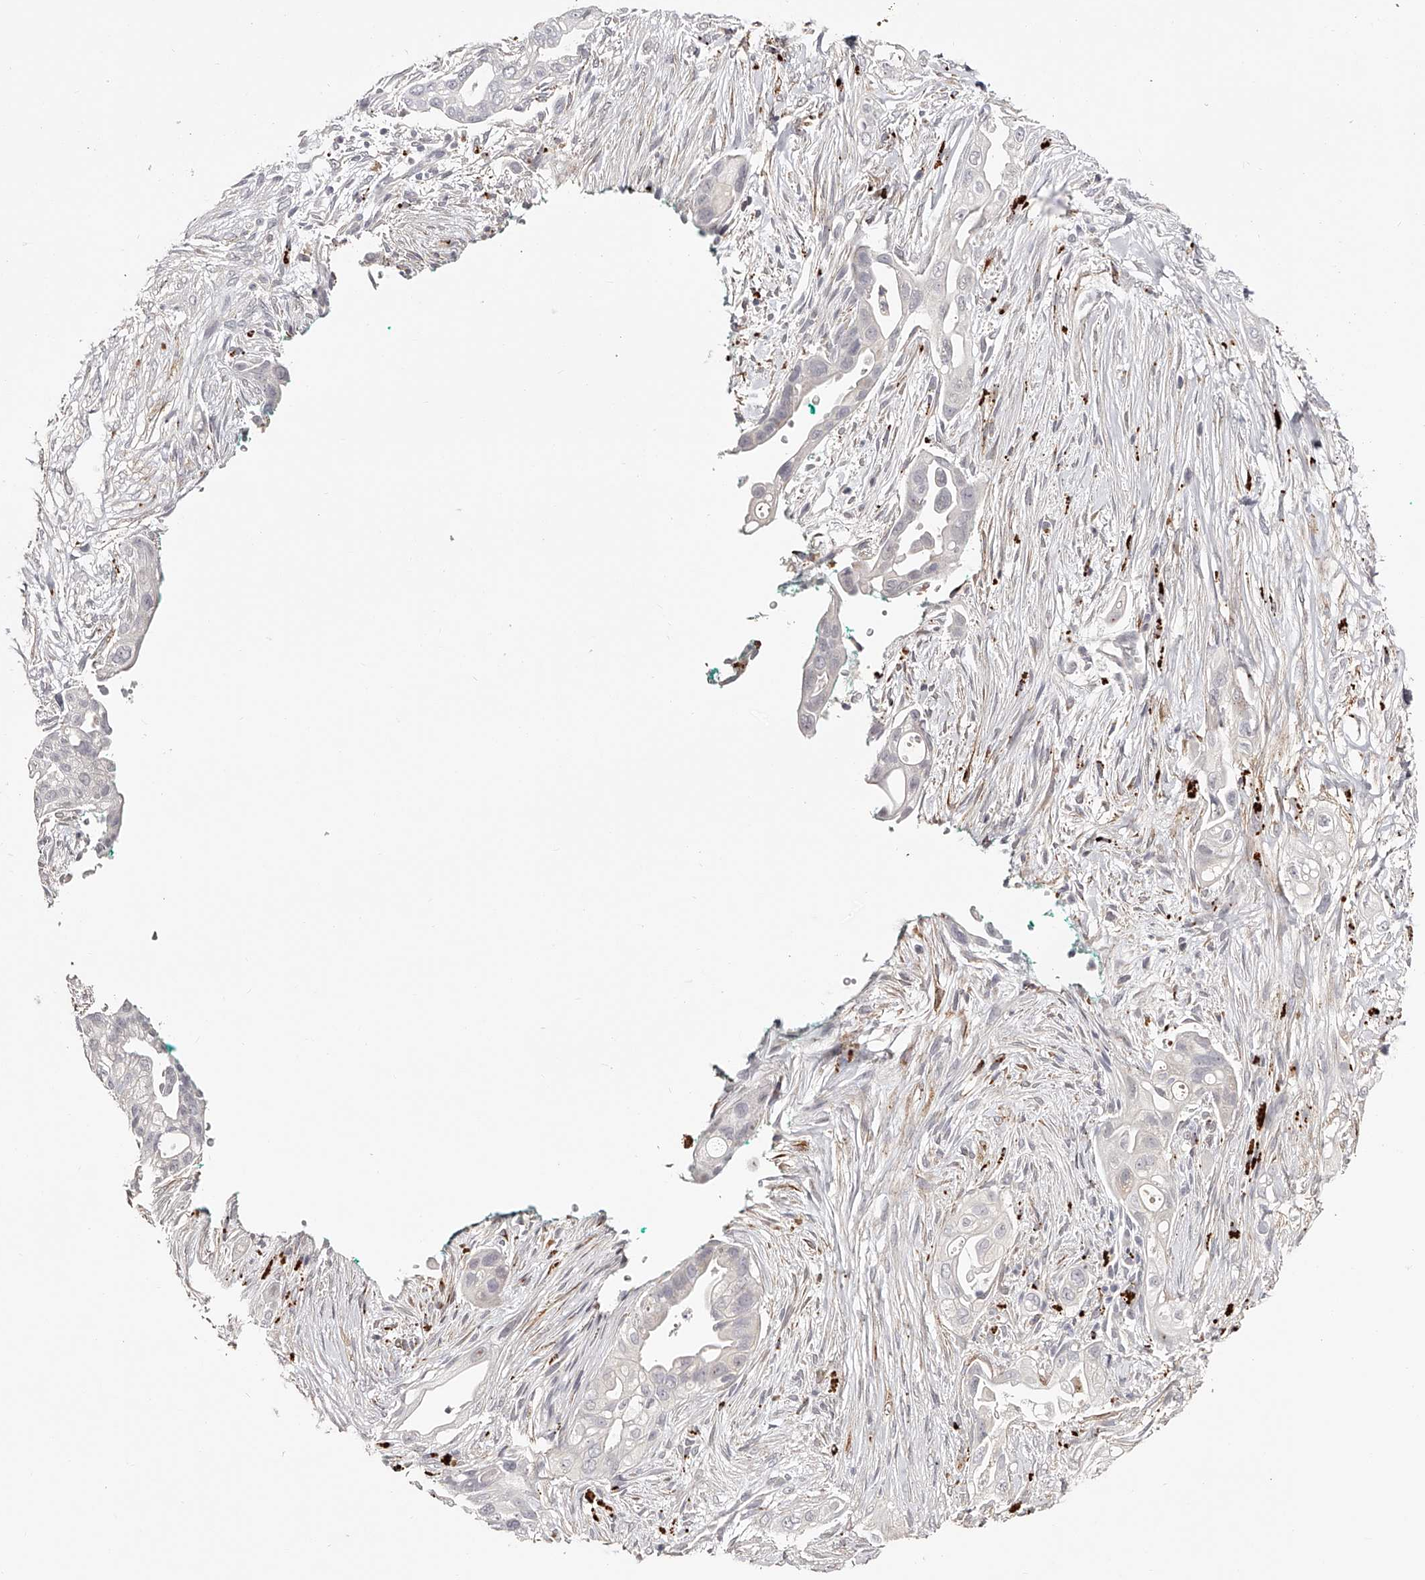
{"staining": {"intensity": "negative", "quantity": "none", "location": "none"}, "tissue": "pancreatic cancer", "cell_type": "Tumor cells", "image_type": "cancer", "snomed": [{"axis": "morphology", "description": "Adenocarcinoma, NOS"}, {"axis": "topography", "description": "Pancreas"}], "caption": "The IHC photomicrograph has no significant staining in tumor cells of adenocarcinoma (pancreatic) tissue.", "gene": "SLC35D3", "patient": {"sex": "male", "age": 53}}